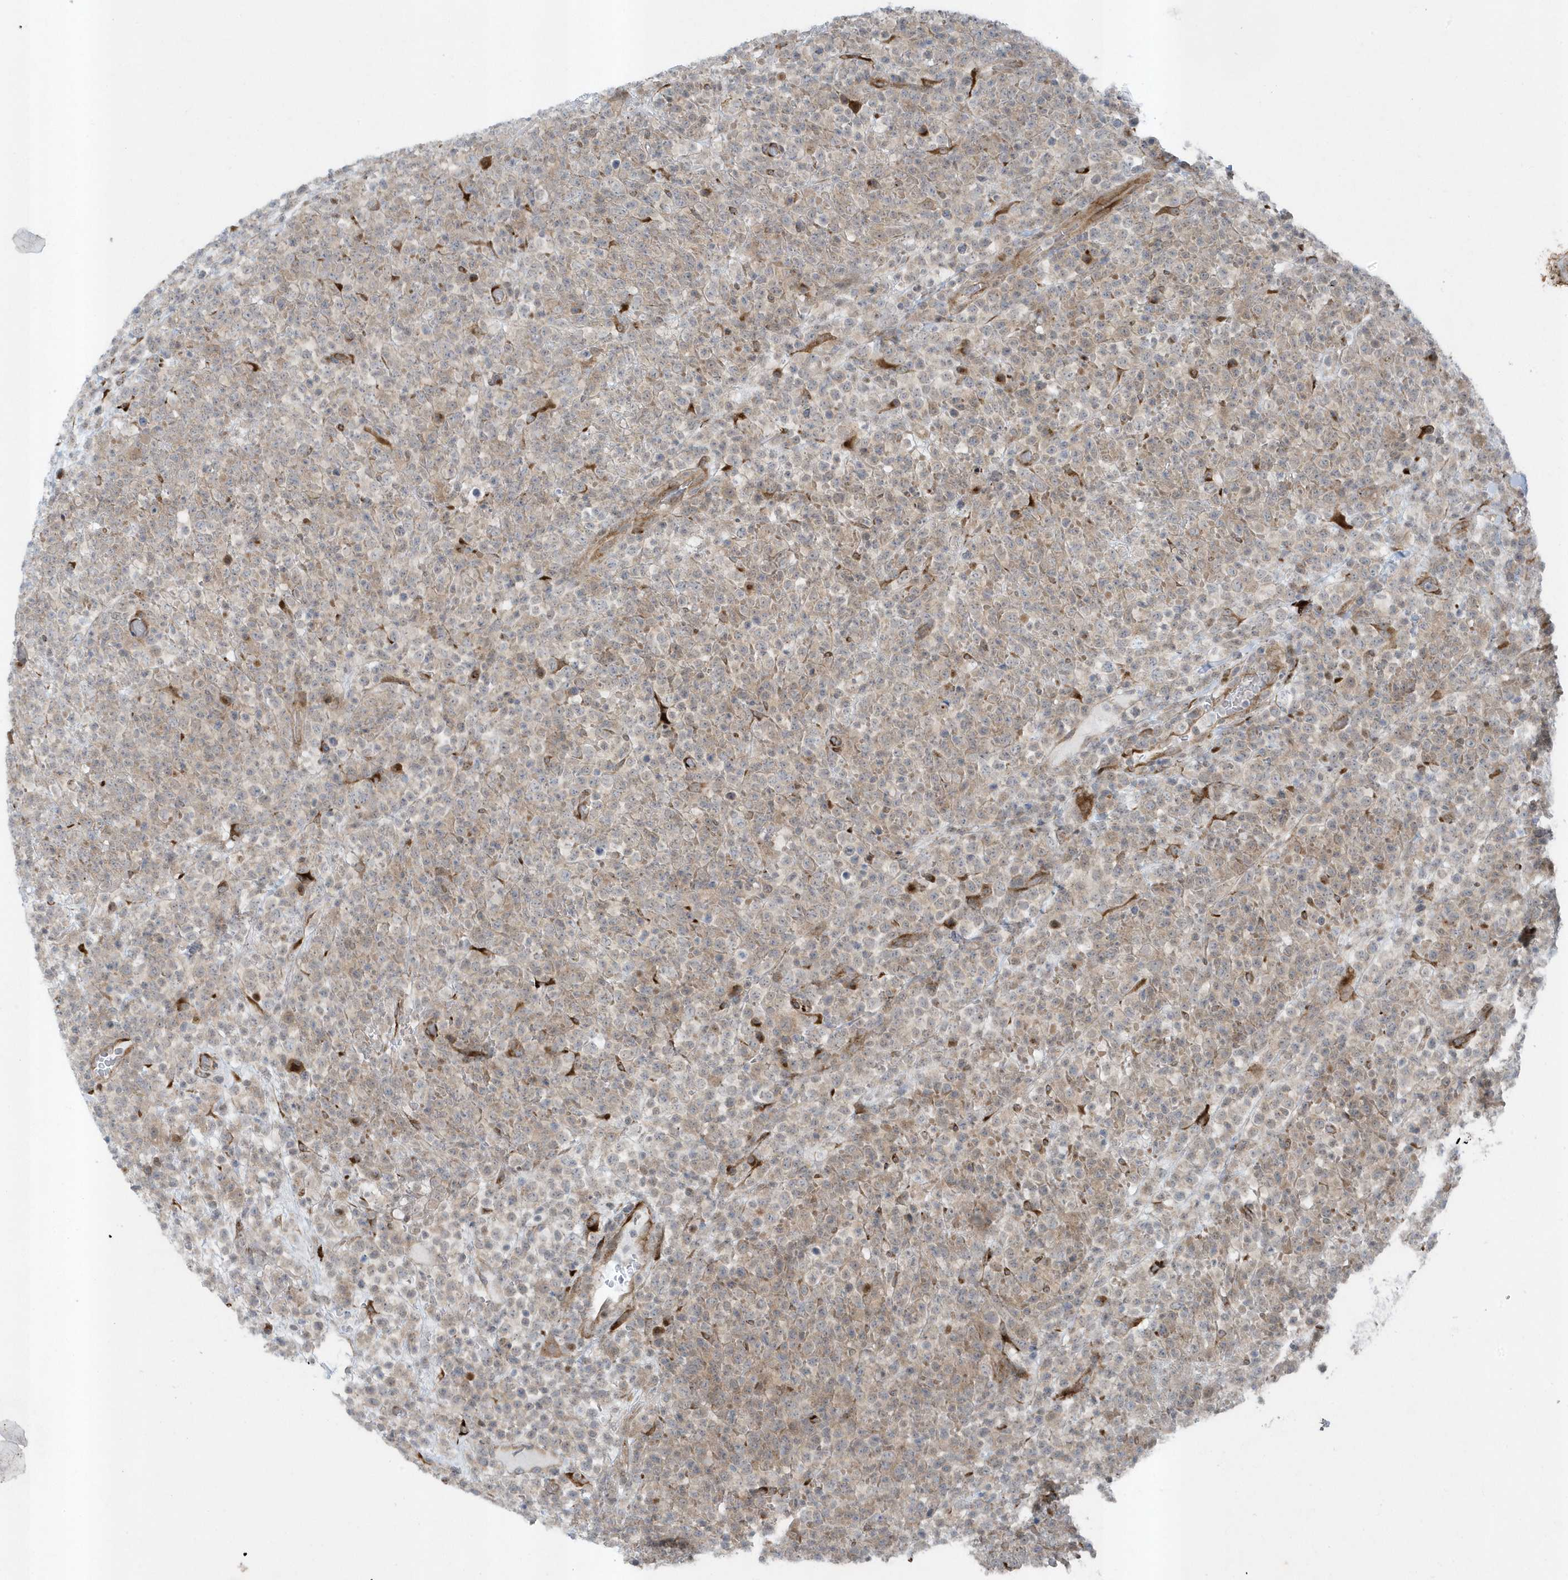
{"staining": {"intensity": "weak", "quantity": "25%-75%", "location": "cytoplasmic/membranous"}, "tissue": "lymphoma", "cell_type": "Tumor cells", "image_type": "cancer", "snomed": [{"axis": "morphology", "description": "Malignant lymphoma, non-Hodgkin's type, High grade"}, {"axis": "topography", "description": "Colon"}], "caption": "Protein staining by IHC displays weak cytoplasmic/membranous positivity in approximately 25%-75% of tumor cells in lymphoma.", "gene": "FAM98A", "patient": {"sex": "female", "age": 53}}